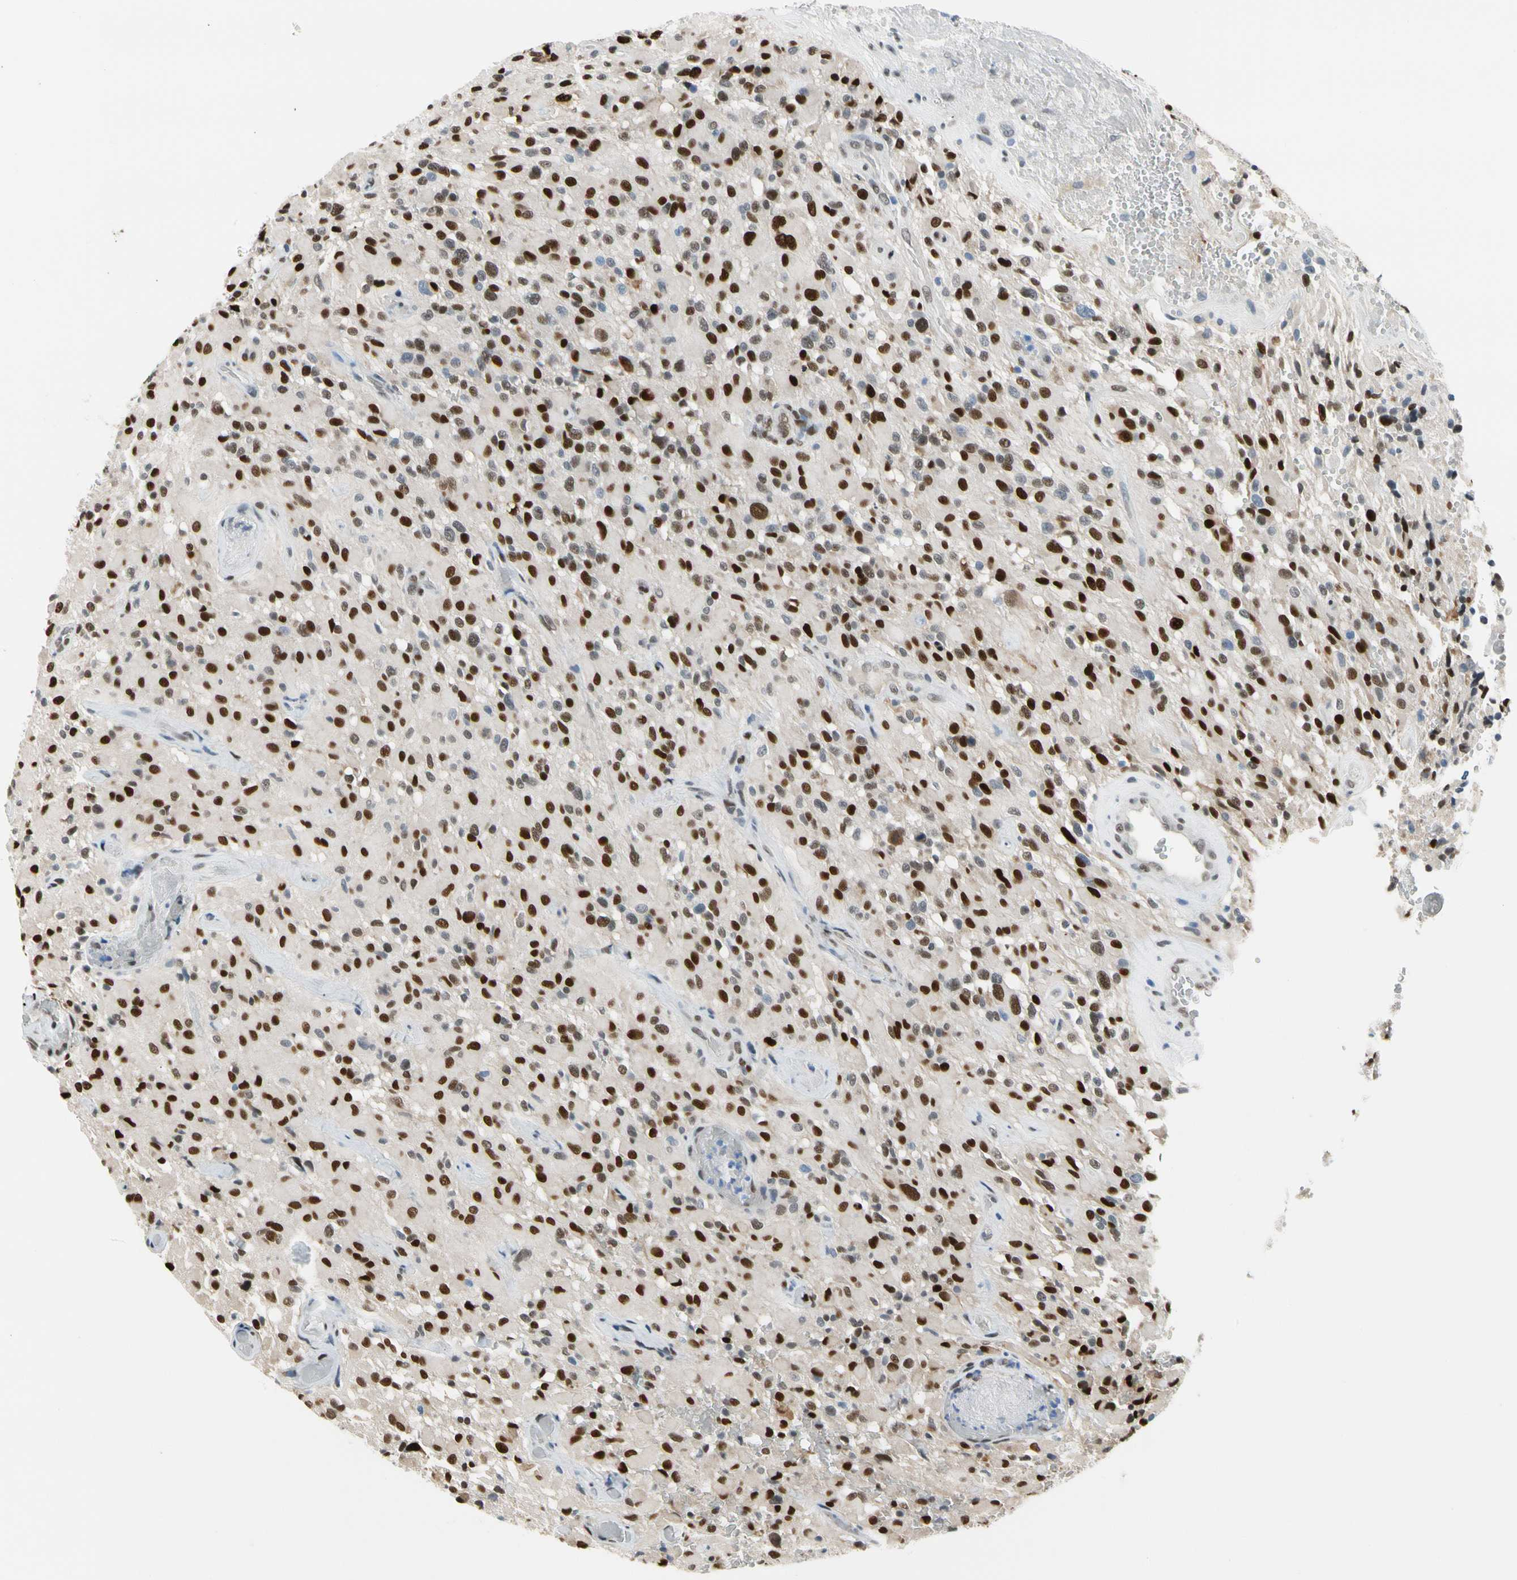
{"staining": {"intensity": "strong", "quantity": ">75%", "location": "nuclear"}, "tissue": "glioma", "cell_type": "Tumor cells", "image_type": "cancer", "snomed": [{"axis": "morphology", "description": "Glioma, malignant, High grade"}, {"axis": "topography", "description": "Brain"}], "caption": "Glioma stained for a protein displays strong nuclear positivity in tumor cells.", "gene": "NFIA", "patient": {"sex": "male", "age": 71}}